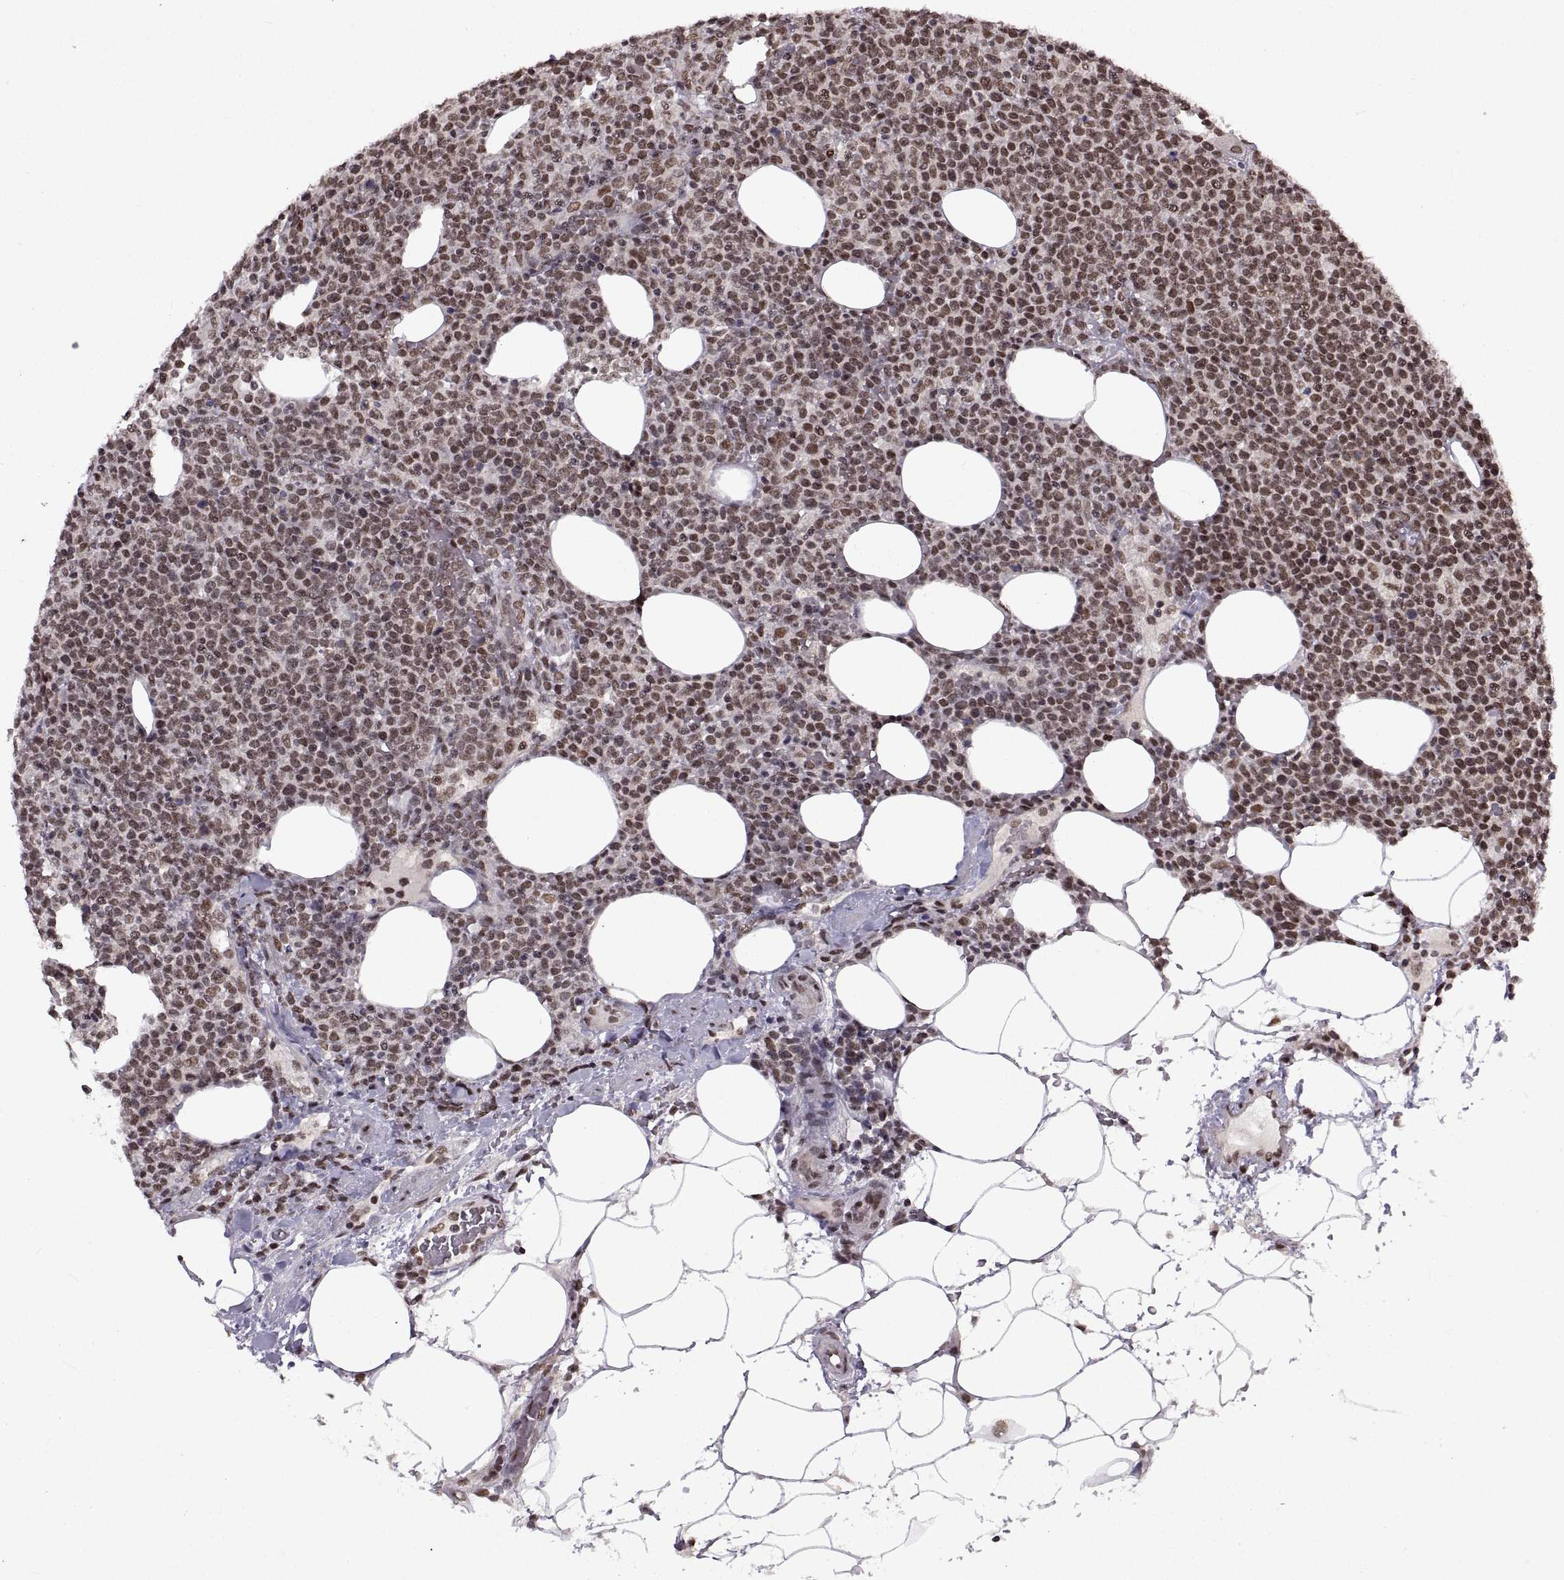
{"staining": {"intensity": "moderate", "quantity": ">75%", "location": "nuclear"}, "tissue": "lymphoma", "cell_type": "Tumor cells", "image_type": "cancer", "snomed": [{"axis": "morphology", "description": "Malignant lymphoma, non-Hodgkin's type, High grade"}, {"axis": "topography", "description": "Lymph node"}], "caption": "Protein analysis of lymphoma tissue shows moderate nuclear expression in about >75% of tumor cells.", "gene": "MT1E", "patient": {"sex": "male", "age": 61}}